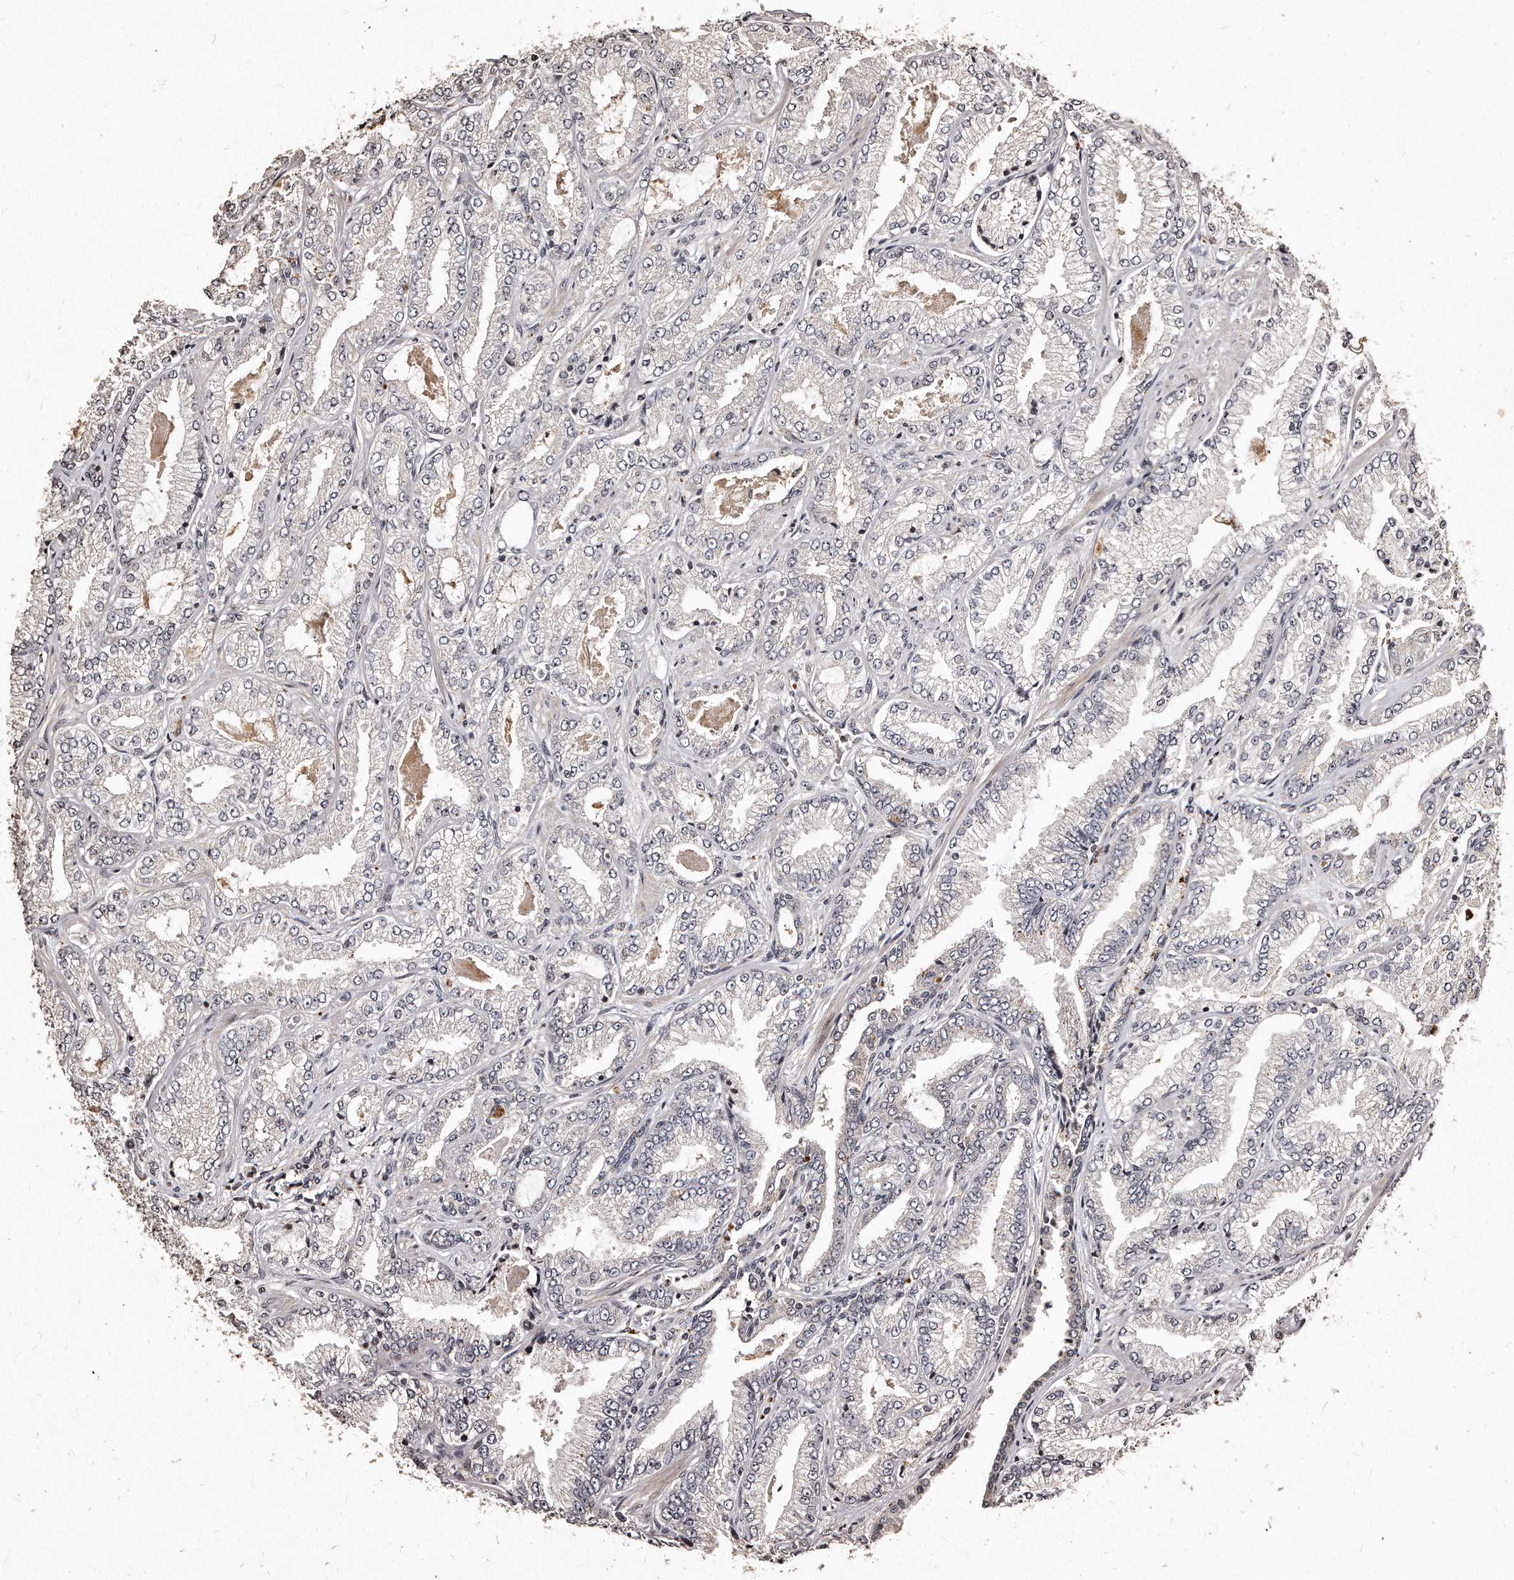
{"staining": {"intensity": "negative", "quantity": "none", "location": "none"}, "tissue": "prostate cancer", "cell_type": "Tumor cells", "image_type": "cancer", "snomed": [{"axis": "morphology", "description": "Adenocarcinoma, High grade"}, {"axis": "topography", "description": "Prostate"}], "caption": "DAB (3,3'-diaminobenzidine) immunohistochemical staining of prostate cancer demonstrates no significant positivity in tumor cells.", "gene": "TSHR", "patient": {"sex": "male", "age": 71}}